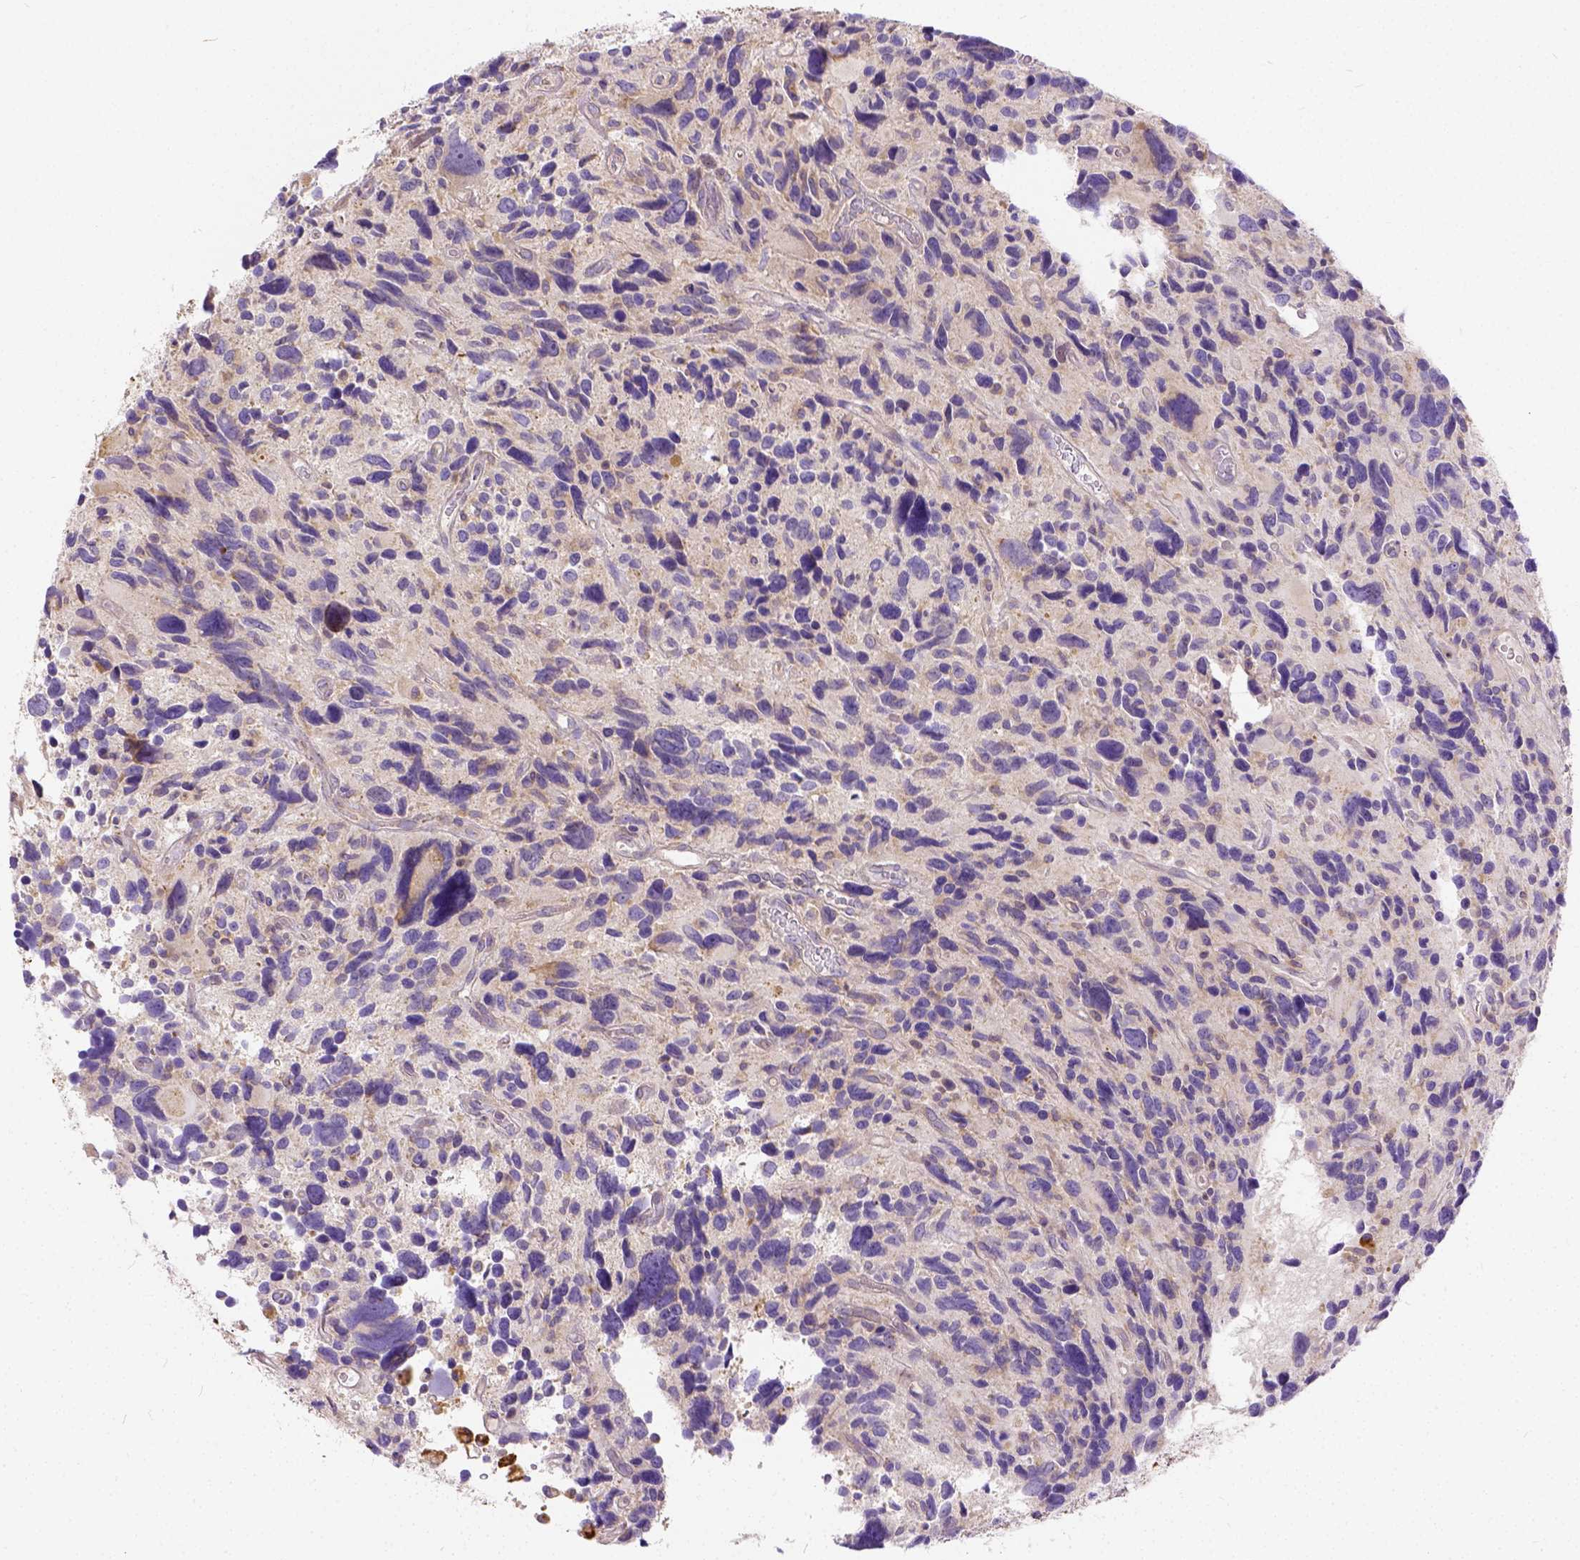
{"staining": {"intensity": "negative", "quantity": "none", "location": "none"}, "tissue": "glioma", "cell_type": "Tumor cells", "image_type": "cancer", "snomed": [{"axis": "morphology", "description": "Glioma, malignant, High grade"}, {"axis": "topography", "description": "Brain"}], "caption": "High magnification brightfield microscopy of glioma stained with DAB (3,3'-diaminobenzidine) (brown) and counterstained with hematoxylin (blue): tumor cells show no significant expression. Brightfield microscopy of immunohistochemistry stained with DAB (brown) and hematoxylin (blue), captured at high magnification.", "gene": "CADM4", "patient": {"sex": "male", "age": 46}}